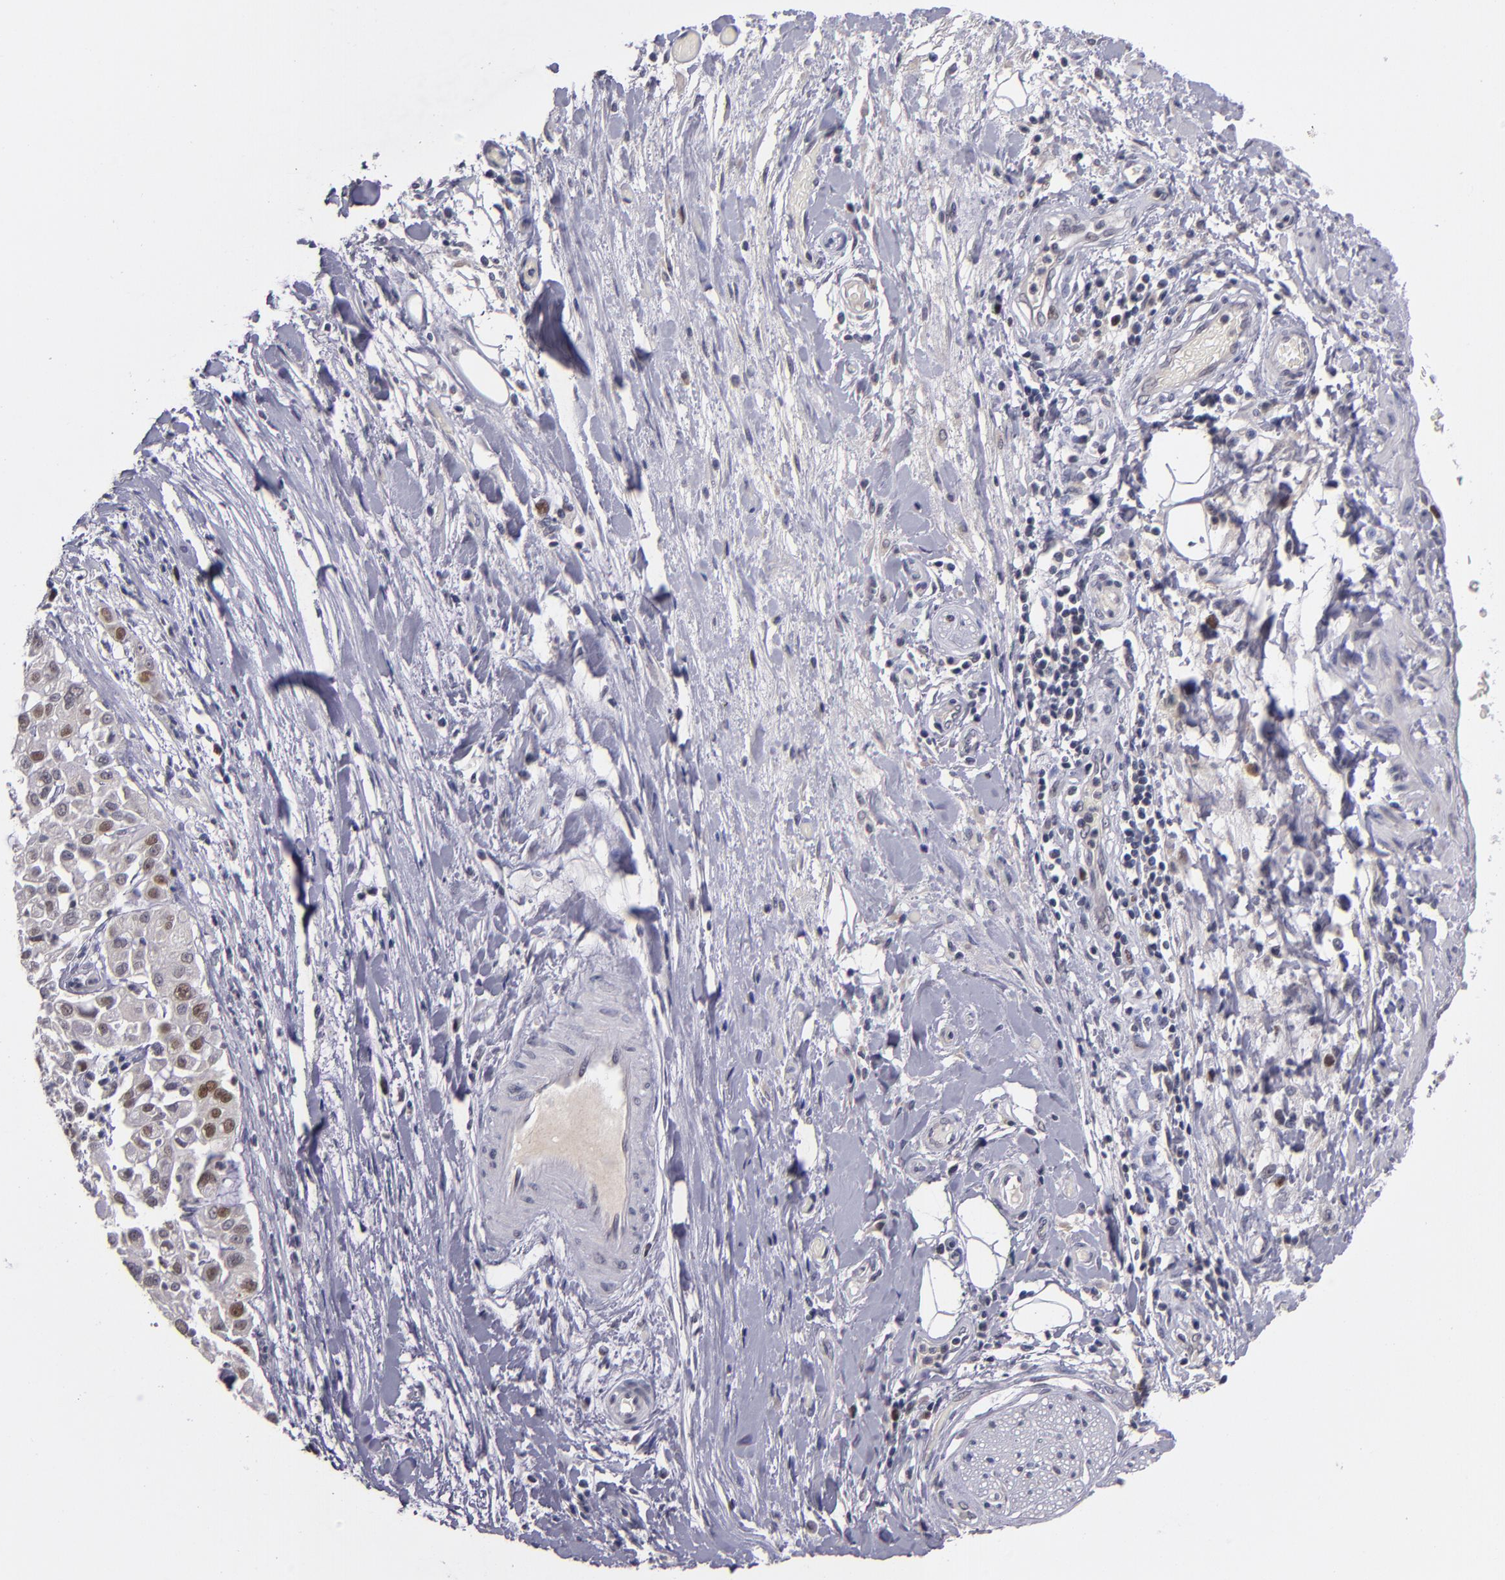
{"staining": {"intensity": "weak", "quantity": "<25%", "location": "nuclear"}, "tissue": "pancreatic cancer", "cell_type": "Tumor cells", "image_type": "cancer", "snomed": [{"axis": "morphology", "description": "Adenocarcinoma, NOS"}, {"axis": "topography", "description": "Pancreas"}], "caption": "Immunohistochemical staining of human adenocarcinoma (pancreatic) demonstrates no significant expression in tumor cells. (Brightfield microscopy of DAB (3,3'-diaminobenzidine) immunohistochemistry at high magnification).", "gene": "CDC7", "patient": {"sex": "female", "age": 52}}